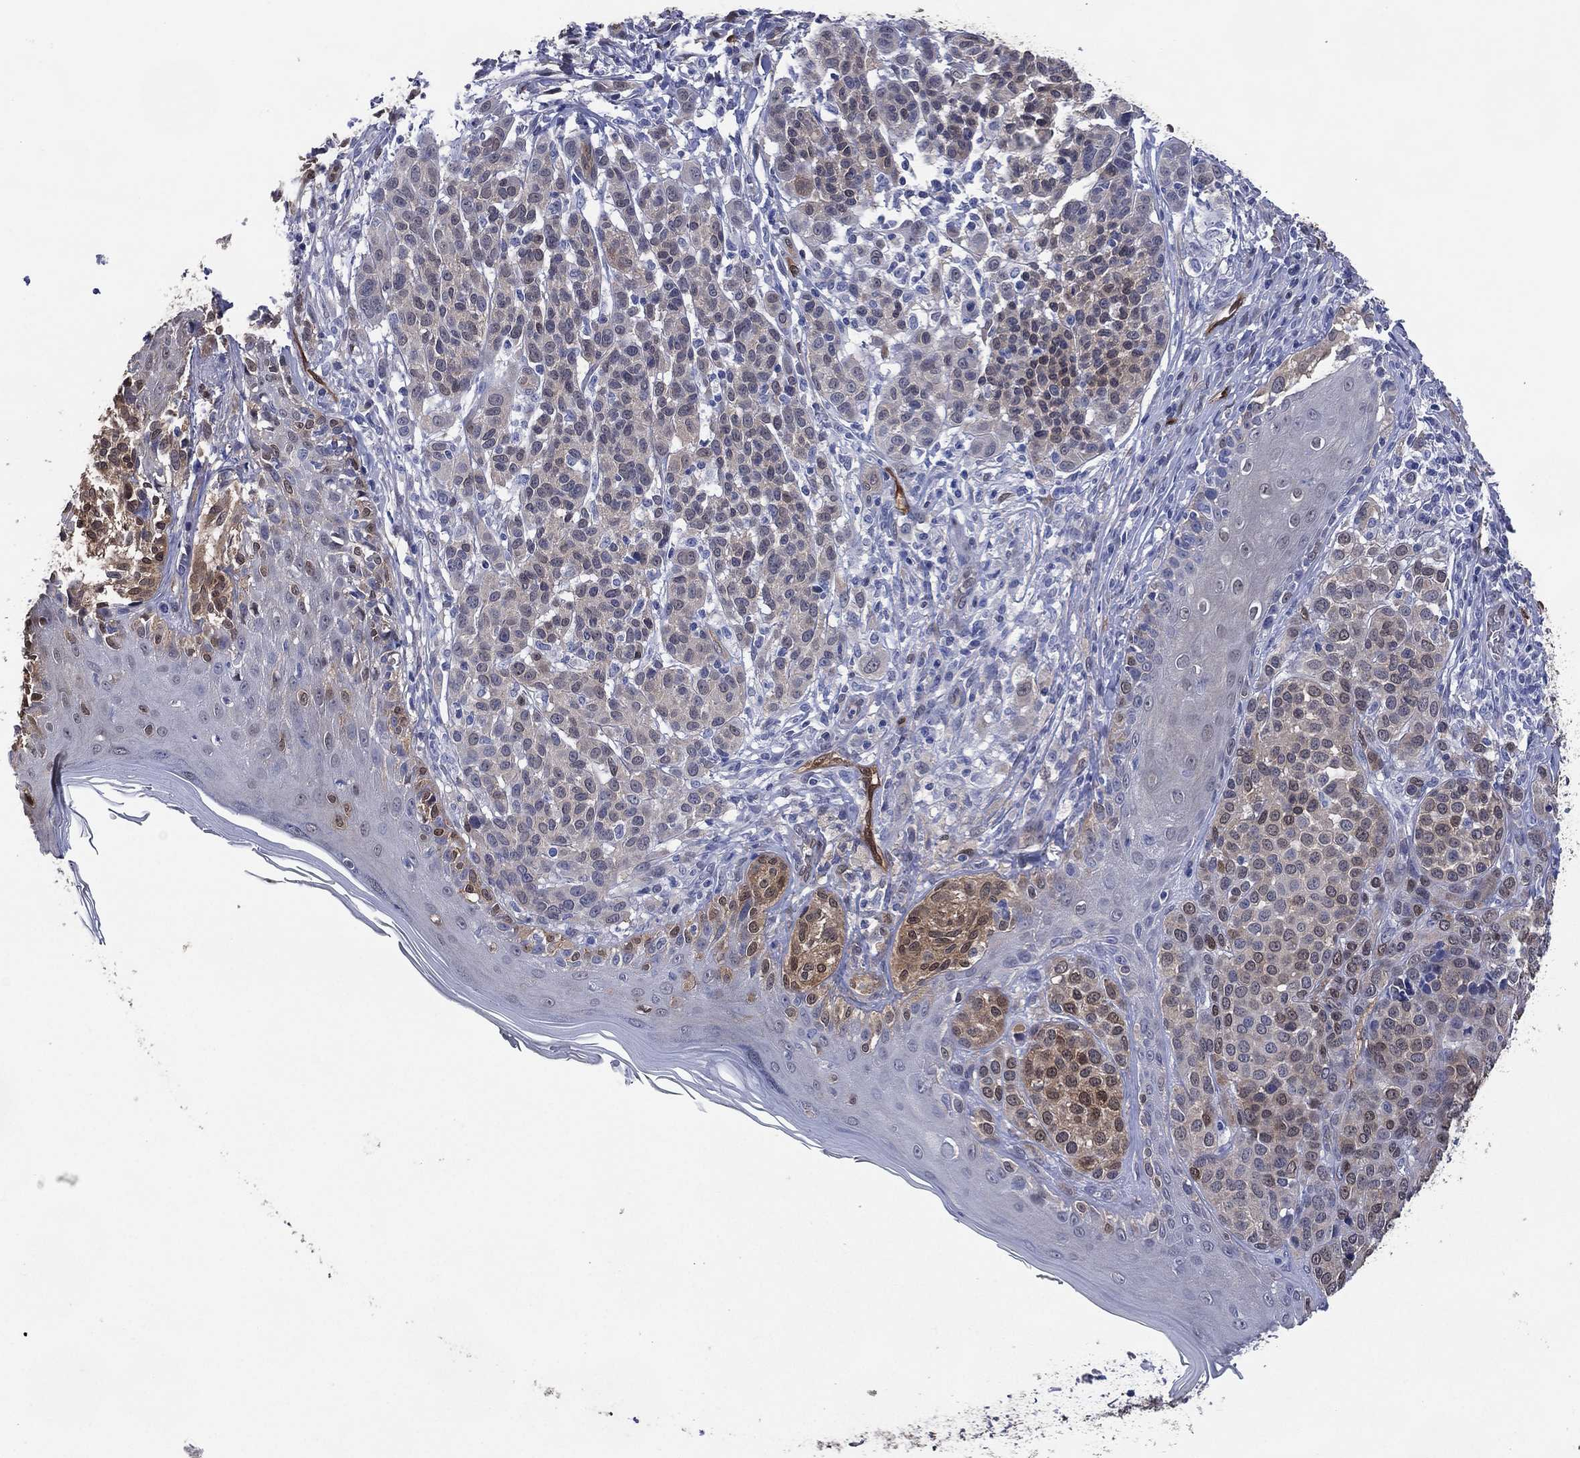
{"staining": {"intensity": "weak", "quantity": "<25%", "location": "cytoplasmic/membranous"}, "tissue": "melanoma", "cell_type": "Tumor cells", "image_type": "cancer", "snomed": [{"axis": "morphology", "description": "Malignant melanoma, NOS"}, {"axis": "topography", "description": "Skin"}], "caption": "DAB immunohistochemical staining of malignant melanoma shows no significant expression in tumor cells. The staining is performed using DAB brown chromogen with nuclei counter-stained in using hematoxylin.", "gene": "AK1", "patient": {"sex": "male", "age": 79}}